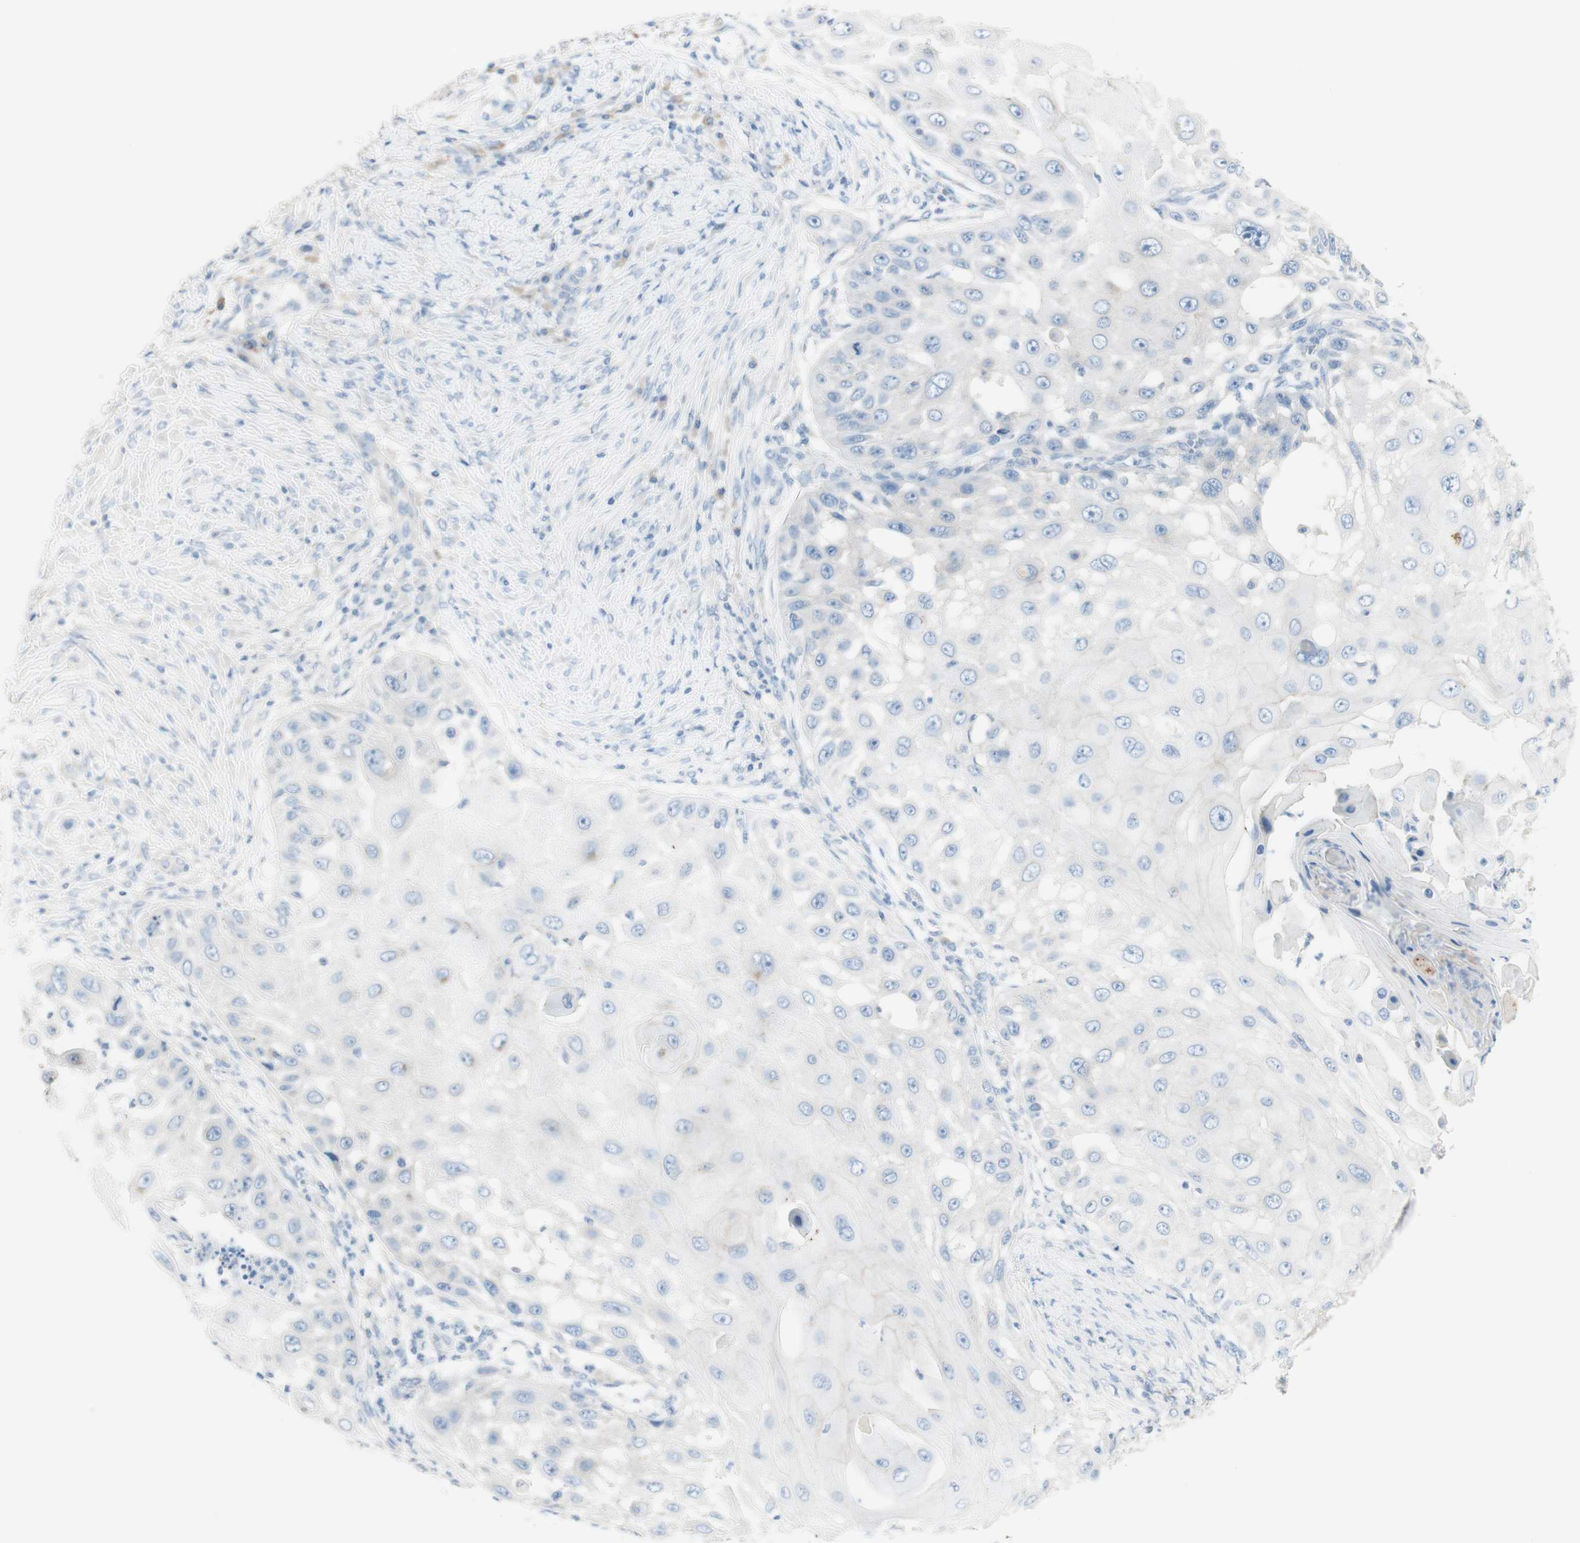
{"staining": {"intensity": "negative", "quantity": "none", "location": "none"}, "tissue": "skin cancer", "cell_type": "Tumor cells", "image_type": "cancer", "snomed": [{"axis": "morphology", "description": "Squamous cell carcinoma, NOS"}, {"axis": "topography", "description": "Skin"}], "caption": "Skin cancer stained for a protein using immunohistochemistry demonstrates no positivity tumor cells.", "gene": "ART3", "patient": {"sex": "female", "age": 44}}